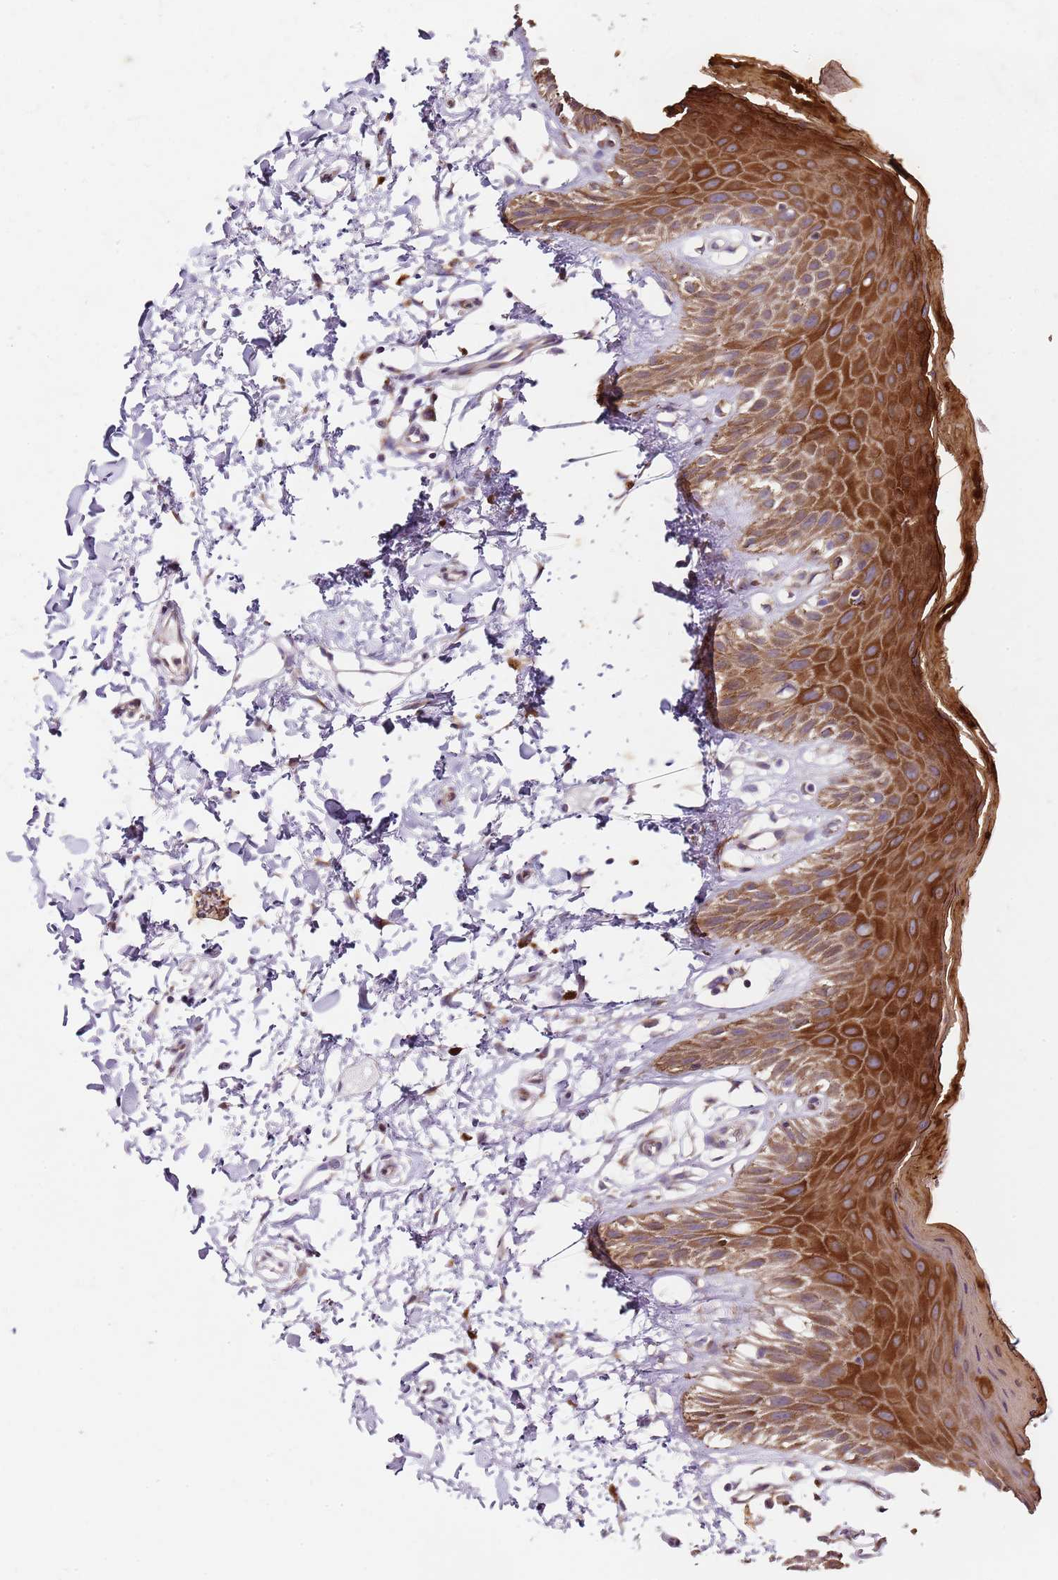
{"staining": {"intensity": "moderate", "quantity": ">75%", "location": "cytoplasmic/membranous"}, "tissue": "skin", "cell_type": "Epidermal cells", "image_type": "normal", "snomed": [{"axis": "morphology", "description": "Normal tissue, NOS"}, {"axis": "topography", "description": "Anal"}], "caption": "A medium amount of moderate cytoplasmic/membranous positivity is seen in about >75% of epidermal cells in normal skin. (DAB IHC with brightfield microscopy, high magnification).", "gene": "TBC1D9", "patient": {"sex": "male", "age": 44}}